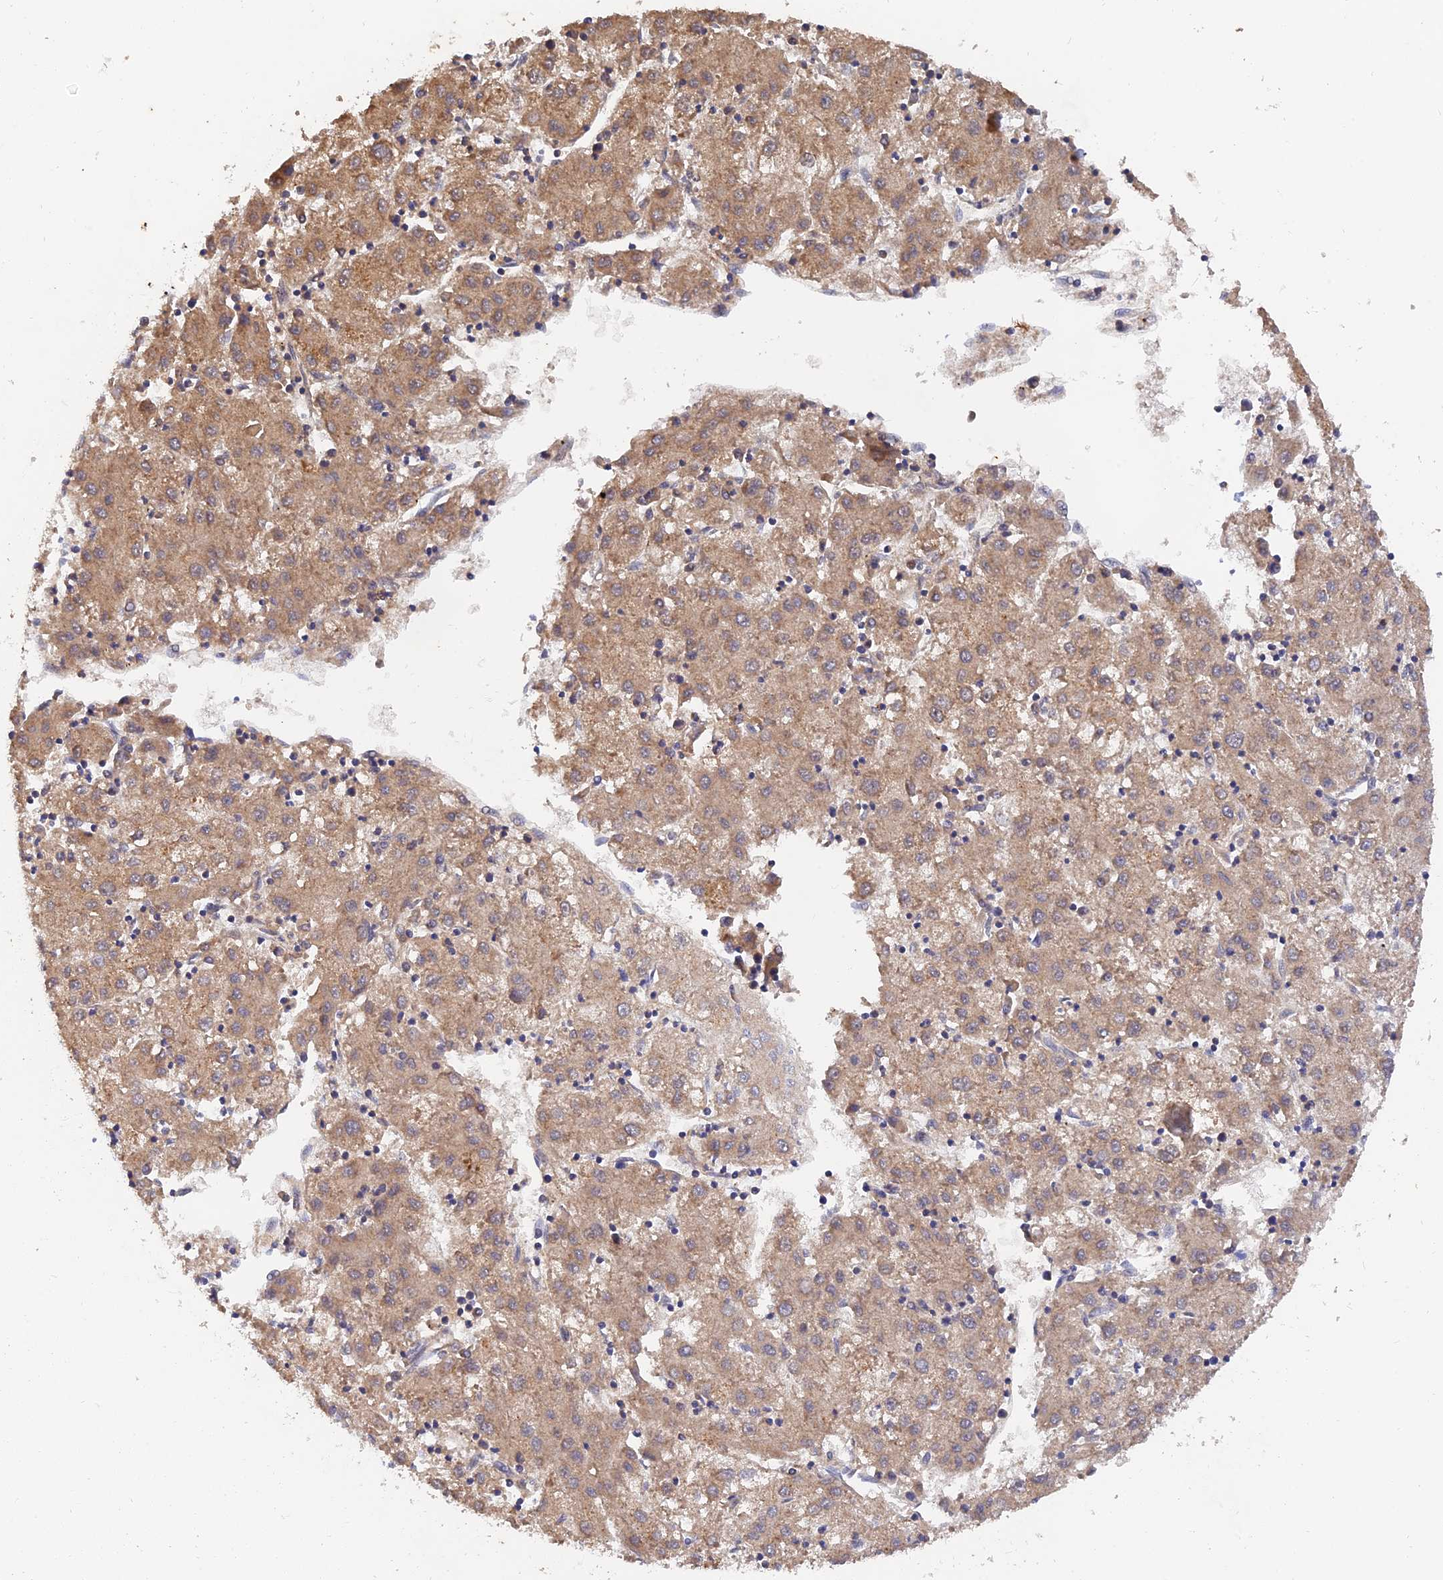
{"staining": {"intensity": "moderate", "quantity": ">75%", "location": "cytoplasmic/membranous"}, "tissue": "liver cancer", "cell_type": "Tumor cells", "image_type": "cancer", "snomed": [{"axis": "morphology", "description": "Carcinoma, Hepatocellular, NOS"}, {"axis": "topography", "description": "Liver"}], "caption": "Immunohistochemistry (IHC) of liver cancer displays medium levels of moderate cytoplasmic/membranous expression in approximately >75% of tumor cells. The staining was performed using DAB to visualize the protein expression in brown, while the nuclei were stained in blue with hematoxylin (Magnification: 20x).", "gene": "SLC38A11", "patient": {"sex": "male", "age": 72}}